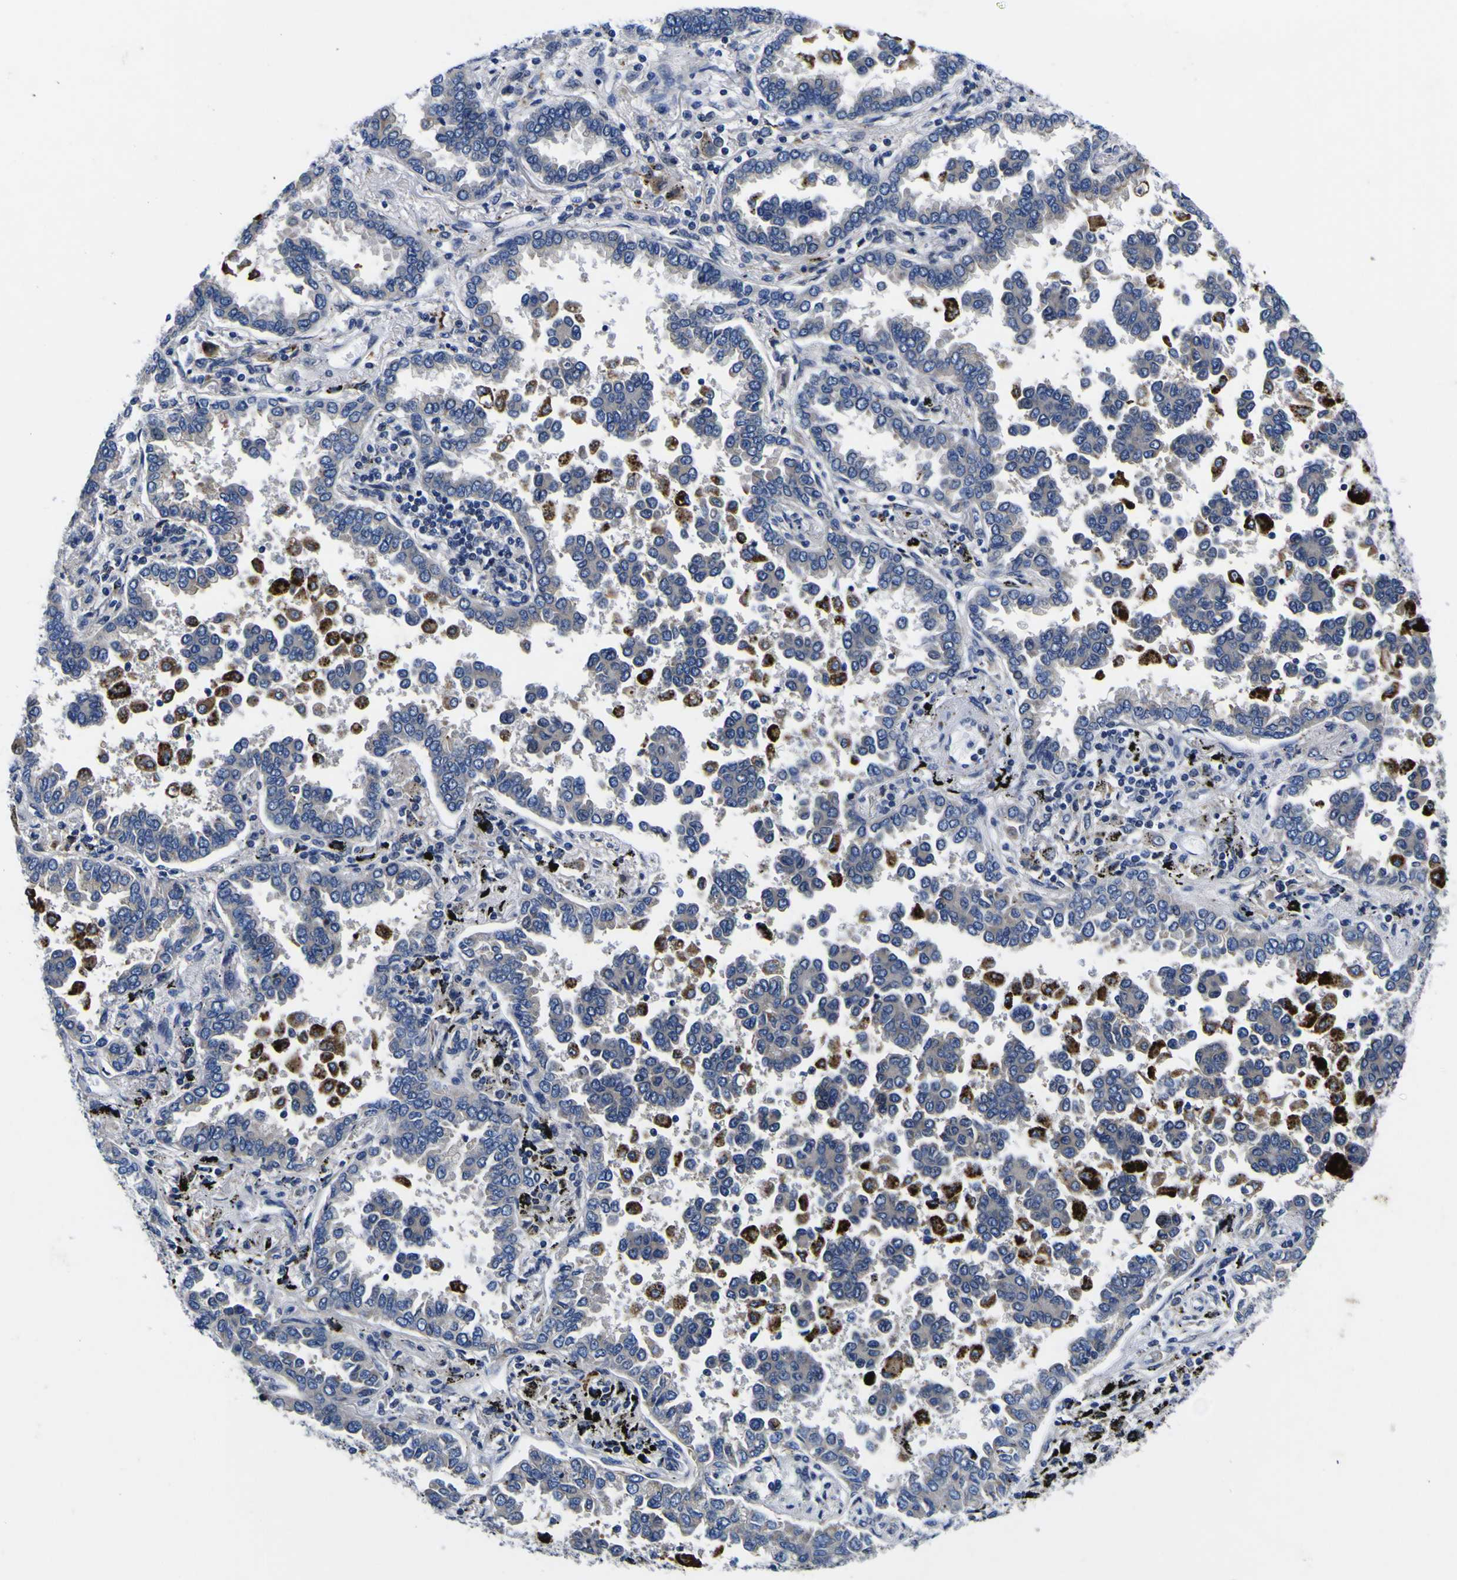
{"staining": {"intensity": "negative", "quantity": "none", "location": "none"}, "tissue": "lung cancer", "cell_type": "Tumor cells", "image_type": "cancer", "snomed": [{"axis": "morphology", "description": "Normal tissue, NOS"}, {"axis": "morphology", "description": "Adenocarcinoma, NOS"}, {"axis": "topography", "description": "Lung"}], "caption": "High power microscopy photomicrograph of an immunohistochemistry (IHC) image of lung cancer (adenocarcinoma), revealing no significant staining in tumor cells. (DAB (3,3'-diaminobenzidine) immunohistochemistry (IHC) visualized using brightfield microscopy, high magnification).", "gene": "IGFLR1", "patient": {"sex": "male", "age": 59}}